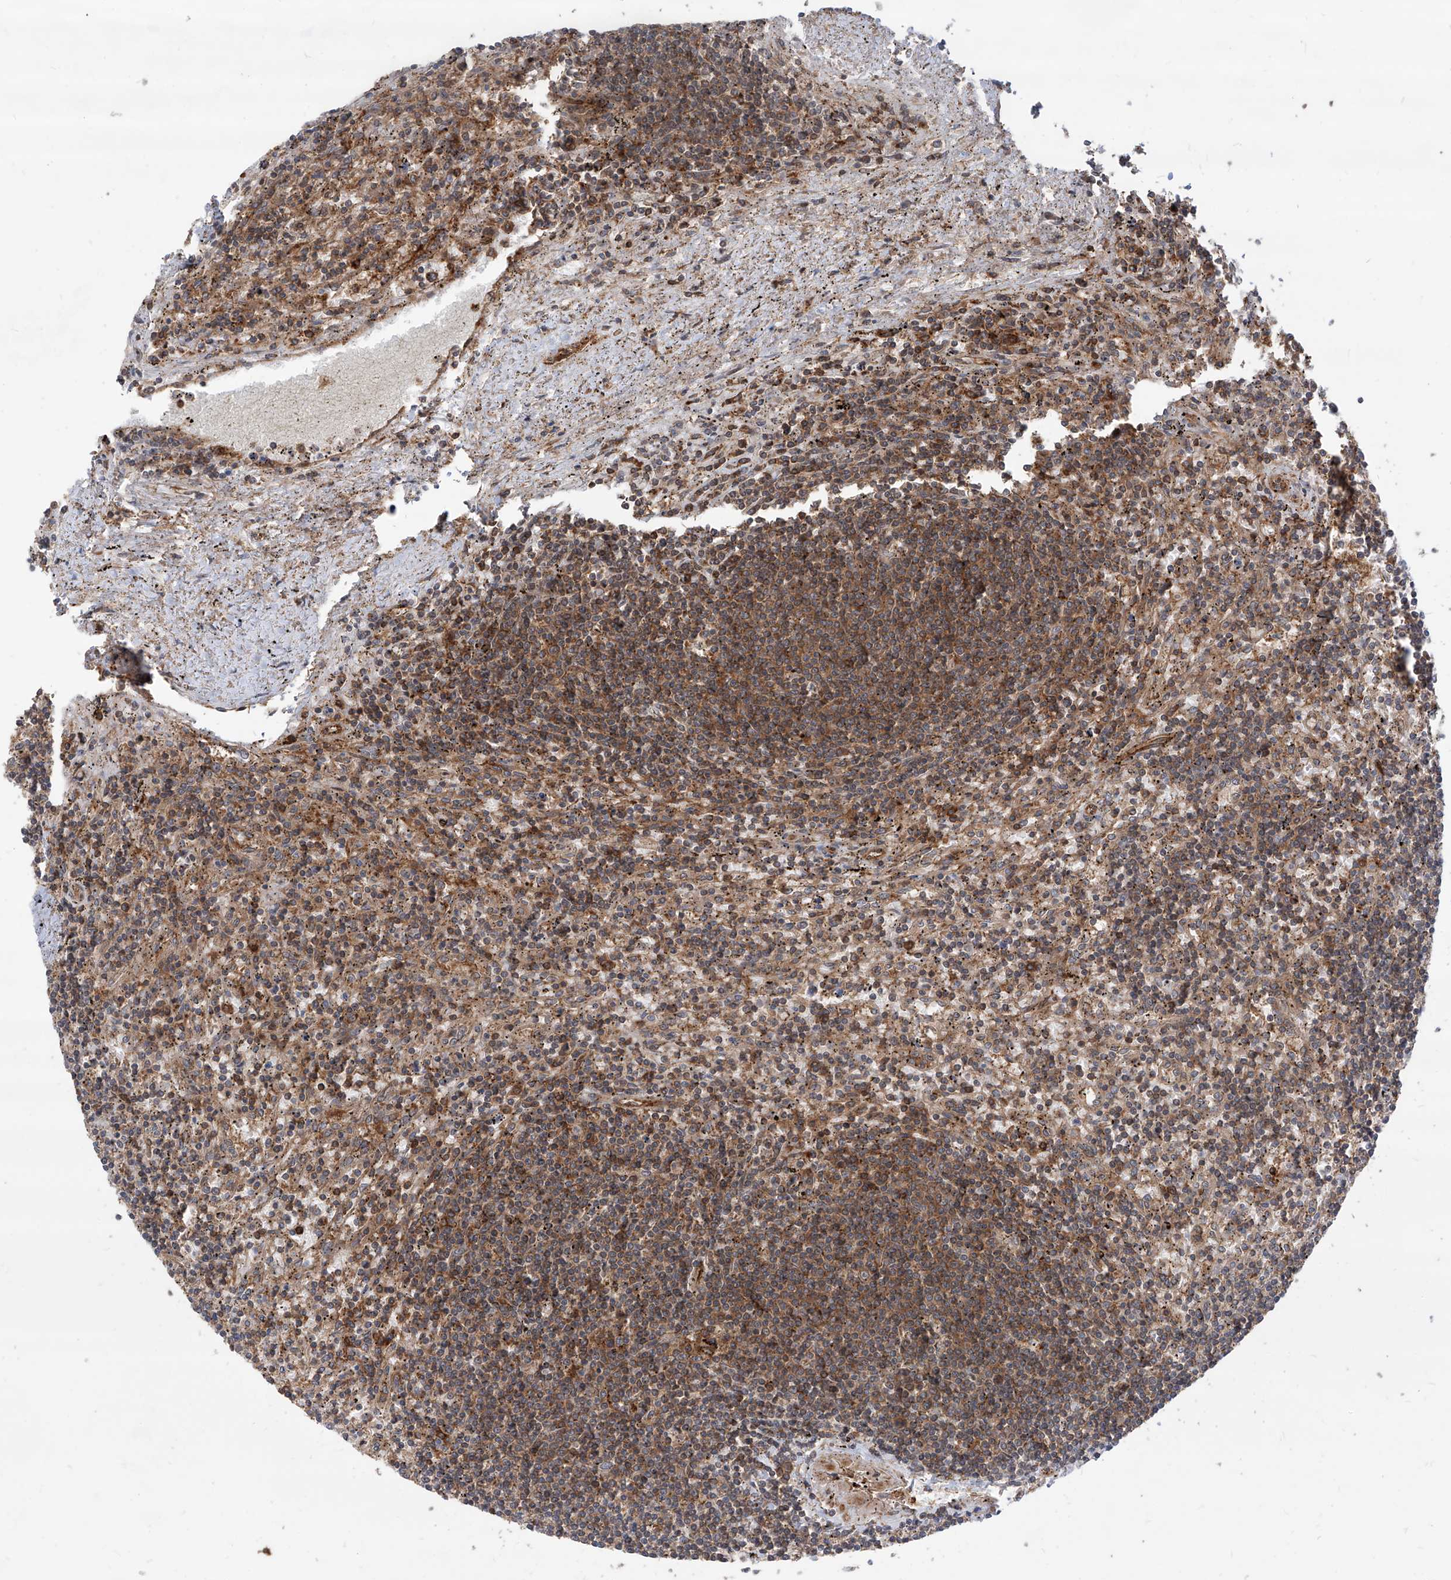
{"staining": {"intensity": "moderate", "quantity": ">75%", "location": "cytoplasmic/membranous"}, "tissue": "lymphoma", "cell_type": "Tumor cells", "image_type": "cancer", "snomed": [{"axis": "morphology", "description": "Malignant lymphoma, non-Hodgkin's type, Low grade"}, {"axis": "topography", "description": "Spleen"}], "caption": "Low-grade malignant lymphoma, non-Hodgkin's type stained for a protein shows moderate cytoplasmic/membranous positivity in tumor cells.", "gene": "MAGED2", "patient": {"sex": "male", "age": 76}}